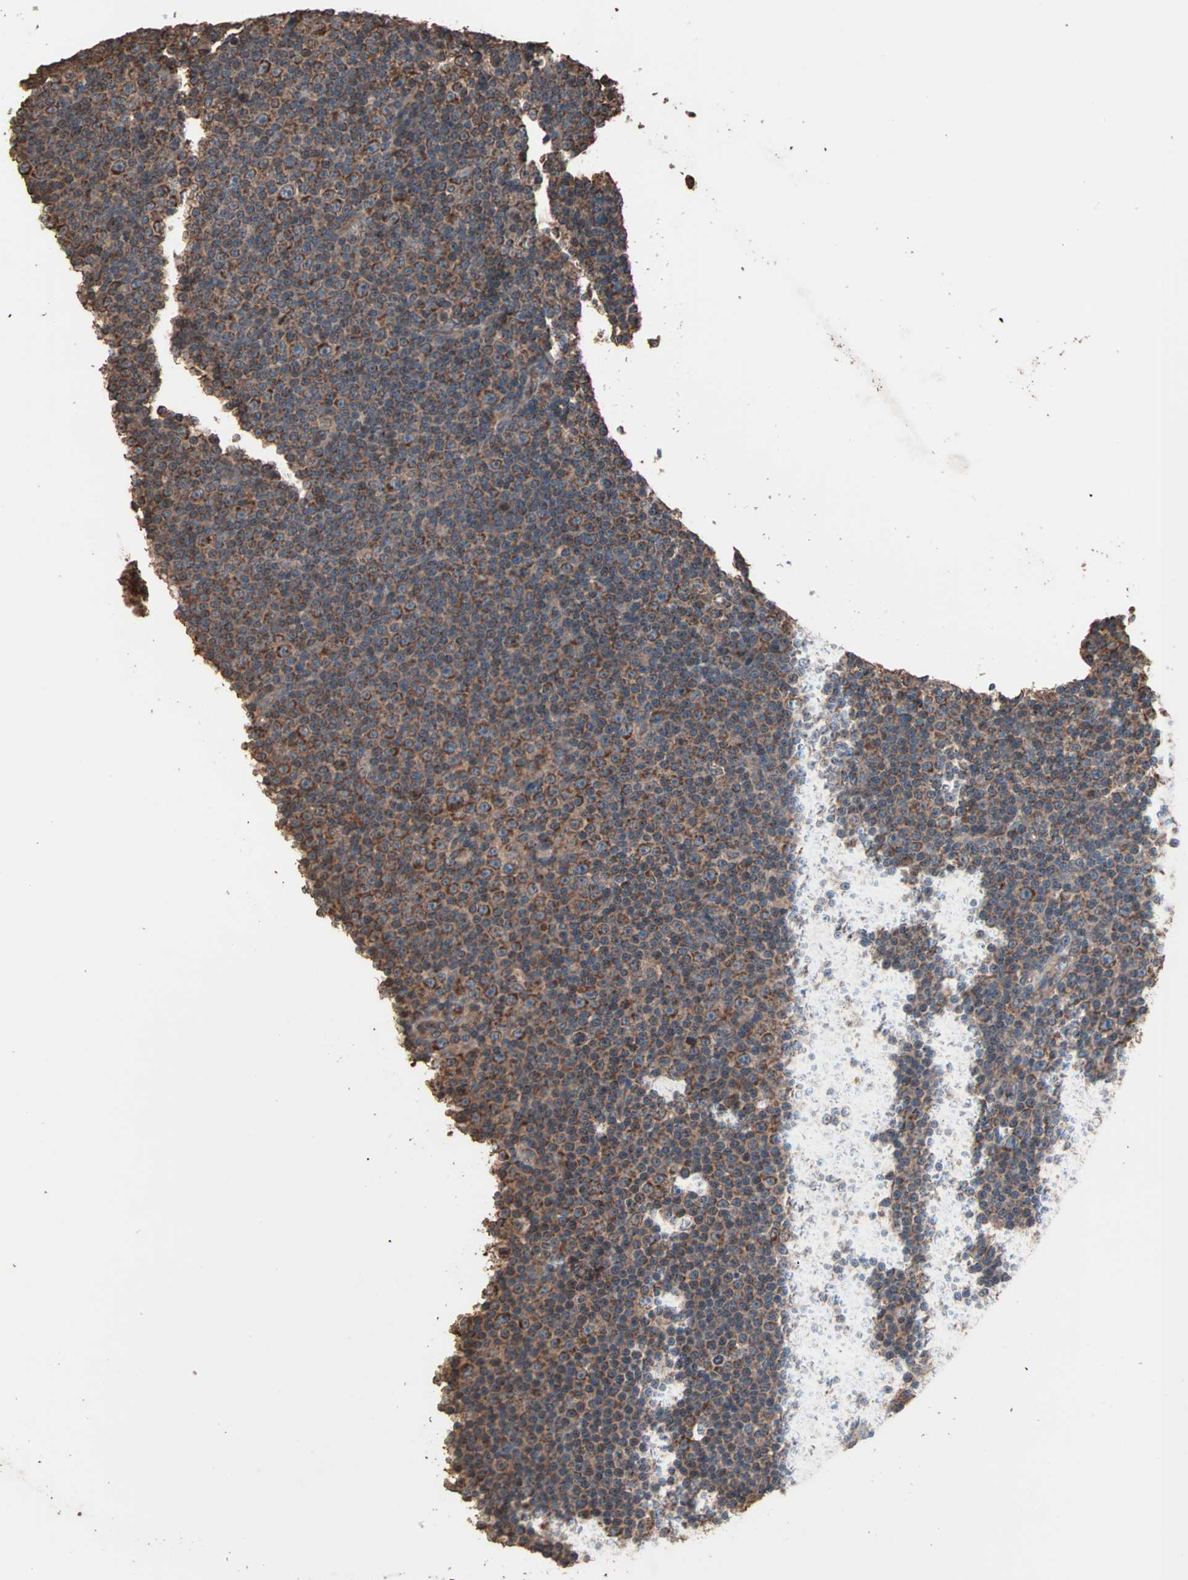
{"staining": {"intensity": "strong", "quantity": "25%-75%", "location": "cytoplasmic/membranous"}, "tissue": "lymphoma", "cell_type": "Tumor cells", "image_type": "cancer", "snomed": [{"axis": "morphology", "description": "Malignant lymphoma, non-Hodgkin's type, Low grade"}, {"axis": "topography", "description": "Lymph node"}], "caption": "Tumor cells display high levels of strong cytoplasmic/membranous positivity in approximately 25%-75% of cells in lymphoma.", "gene": "MRPL2", "patient": {"sex": "female", "age": 67}}